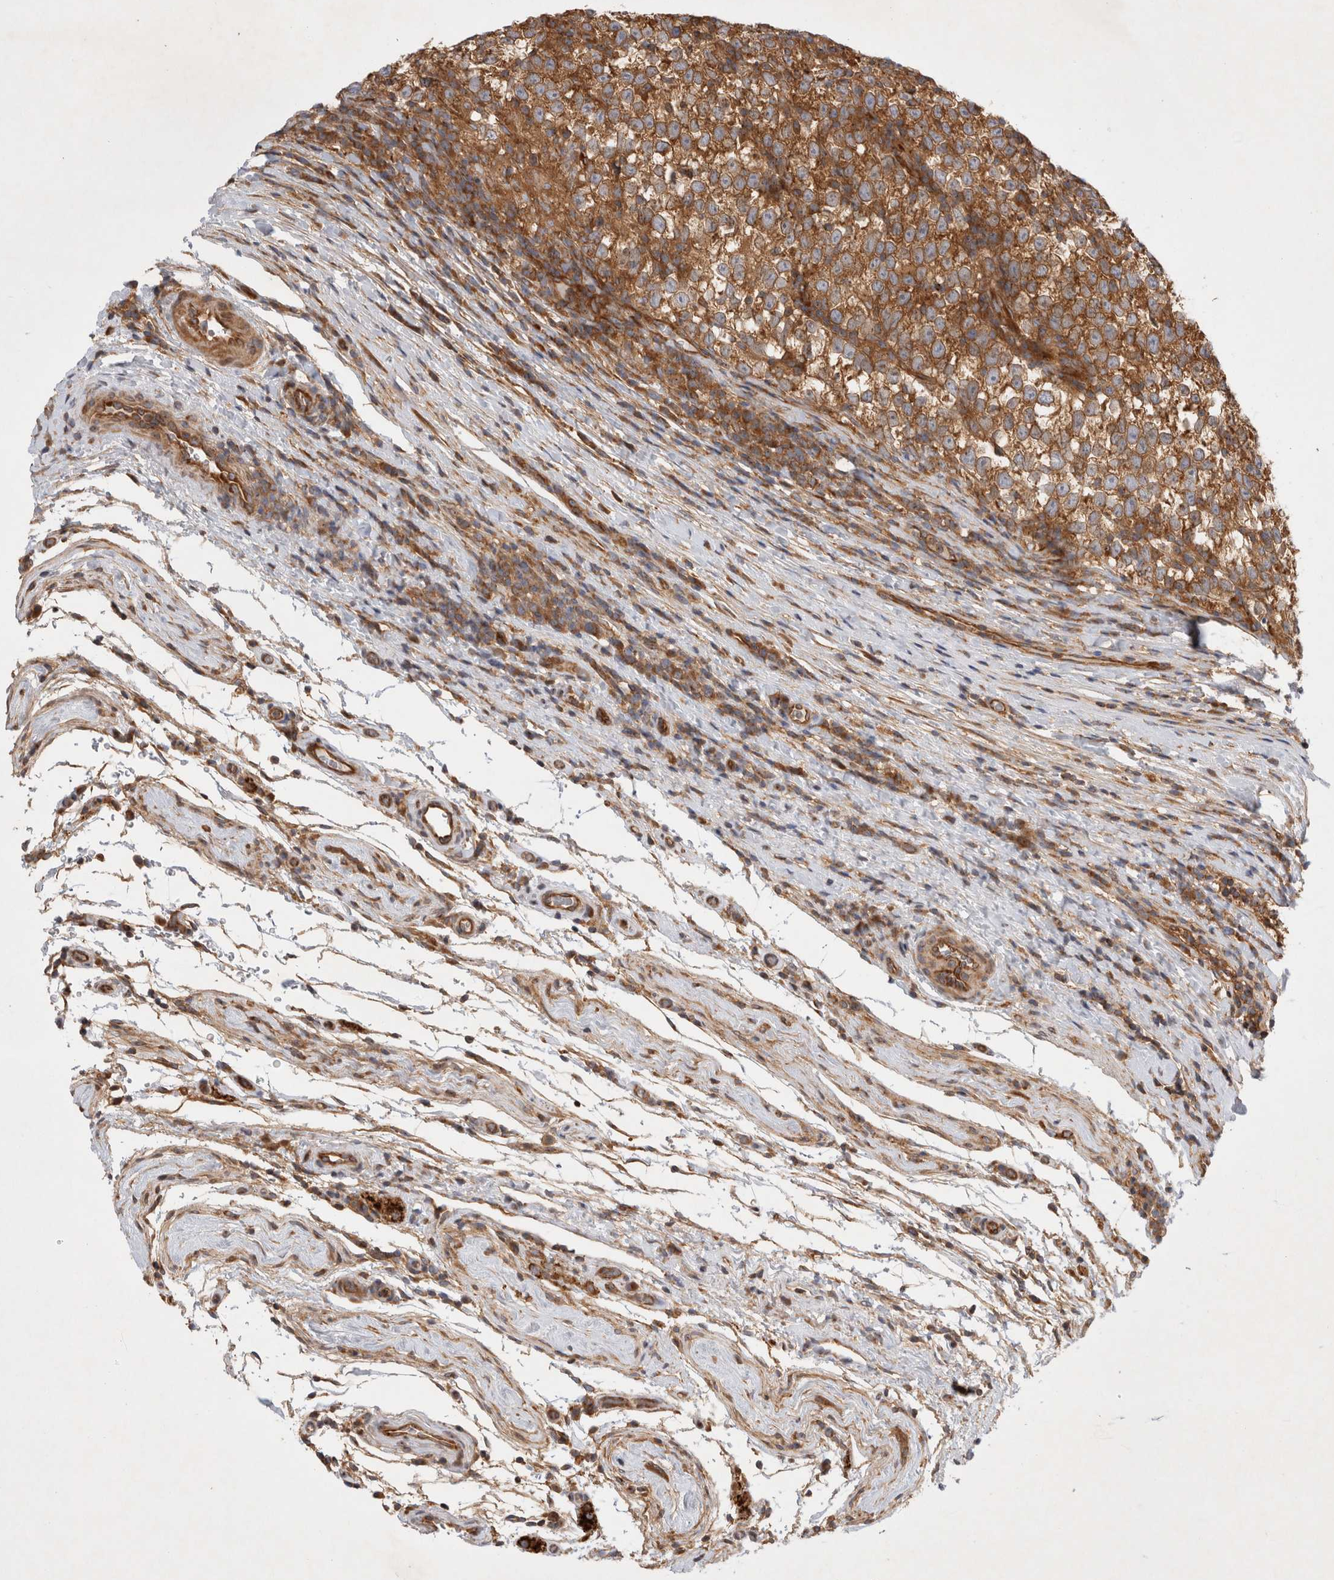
{"staining": {"intensity": "moderate", "quantity": ">75%", "location": "cytoplasmic/membranous"}, "tissue": "testis cancer", "cell_type": "Tumor cells", "image_type": "cancer", "snomed": [{"axis": "morphology", "description": "Normal tissue, NOS"}, {"axis": "morphology", "description": "Seminoma, NOS"}, {"axis": "topography", "description": "Testis"}], "caption": "A medium amount of moderate cytoplasmic/membranous staining is seen in approximately >75% of tumor cells in testis cancer (seminoma) tissue. (DAB (3,3'-diaminobenzidine) = brown stain, brightfield microscopy at high magnification).", "gene": "GPR150", "patient": {"sex": "male", "age": 43}}